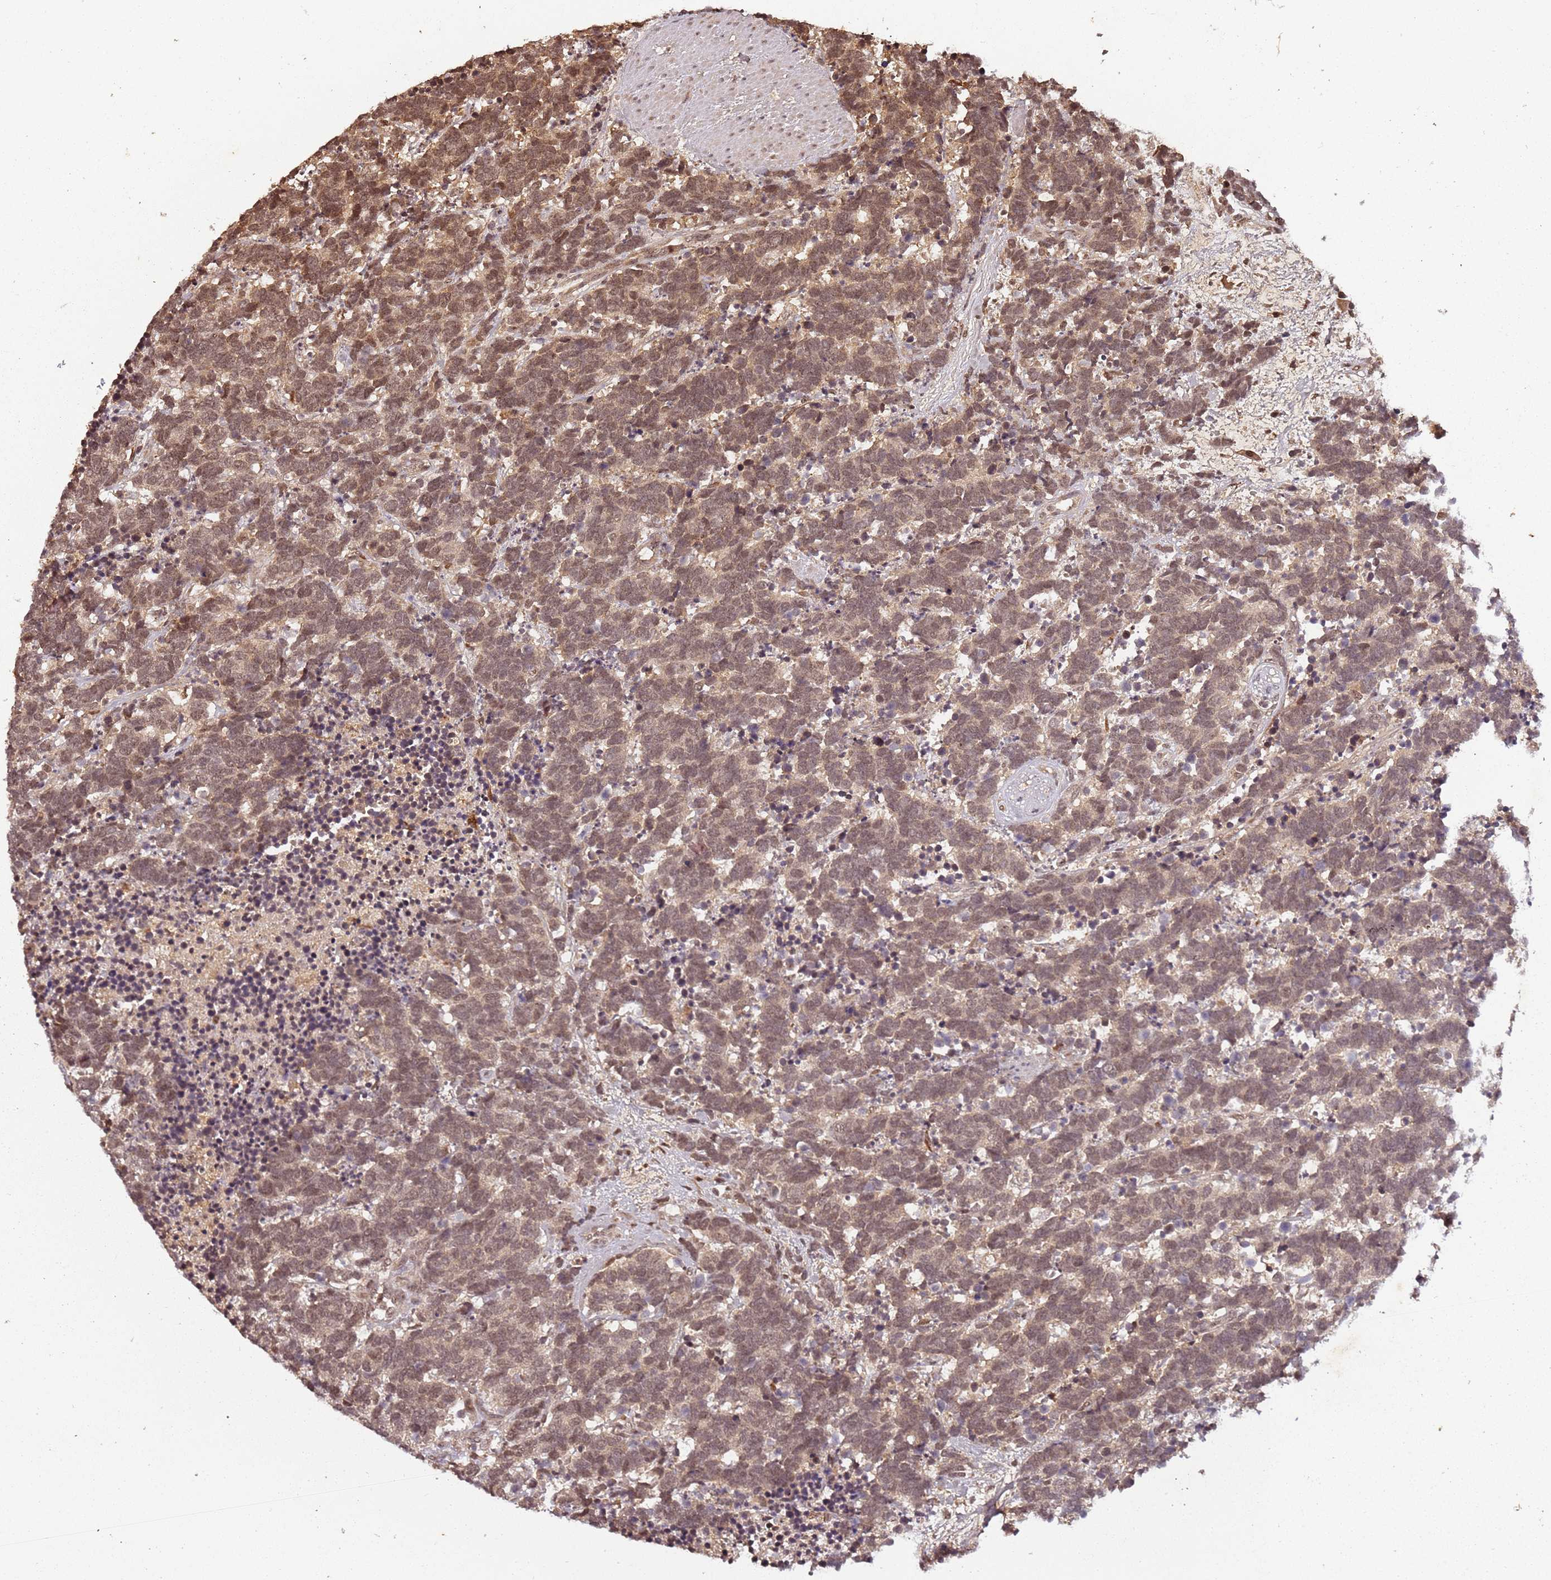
{"staining": {"intensity": "moderate", "quantity": ">75%", "location": "cytoplasmic/membranous,nuclear"}, "tissue": "carcinoid", "cell_type": "Tumor cells", "image_type": "cancer", "snomed": [{"axis": "morphology", "description": "Carcinoma, NOS"}, {"axis": "morphology", "description": "Carcinoid, malignant, NOS"}, {"axis": "topography", "description": "Prostate"}], "caption": "Immunohistochemistry (IHC) micrograph of neoplastic tissue: carcinoid stained using immunohistochemistry (IHC) reveals medium levels of moderate protein expression localized specifically in the cytoplasmic/membranous and nuclear of tumor cells, appearing as a cytoplasmic/membranous and nuclear brown color.", "gene": "COL1A2", "patient": {"sex": "male", "age": 57}}